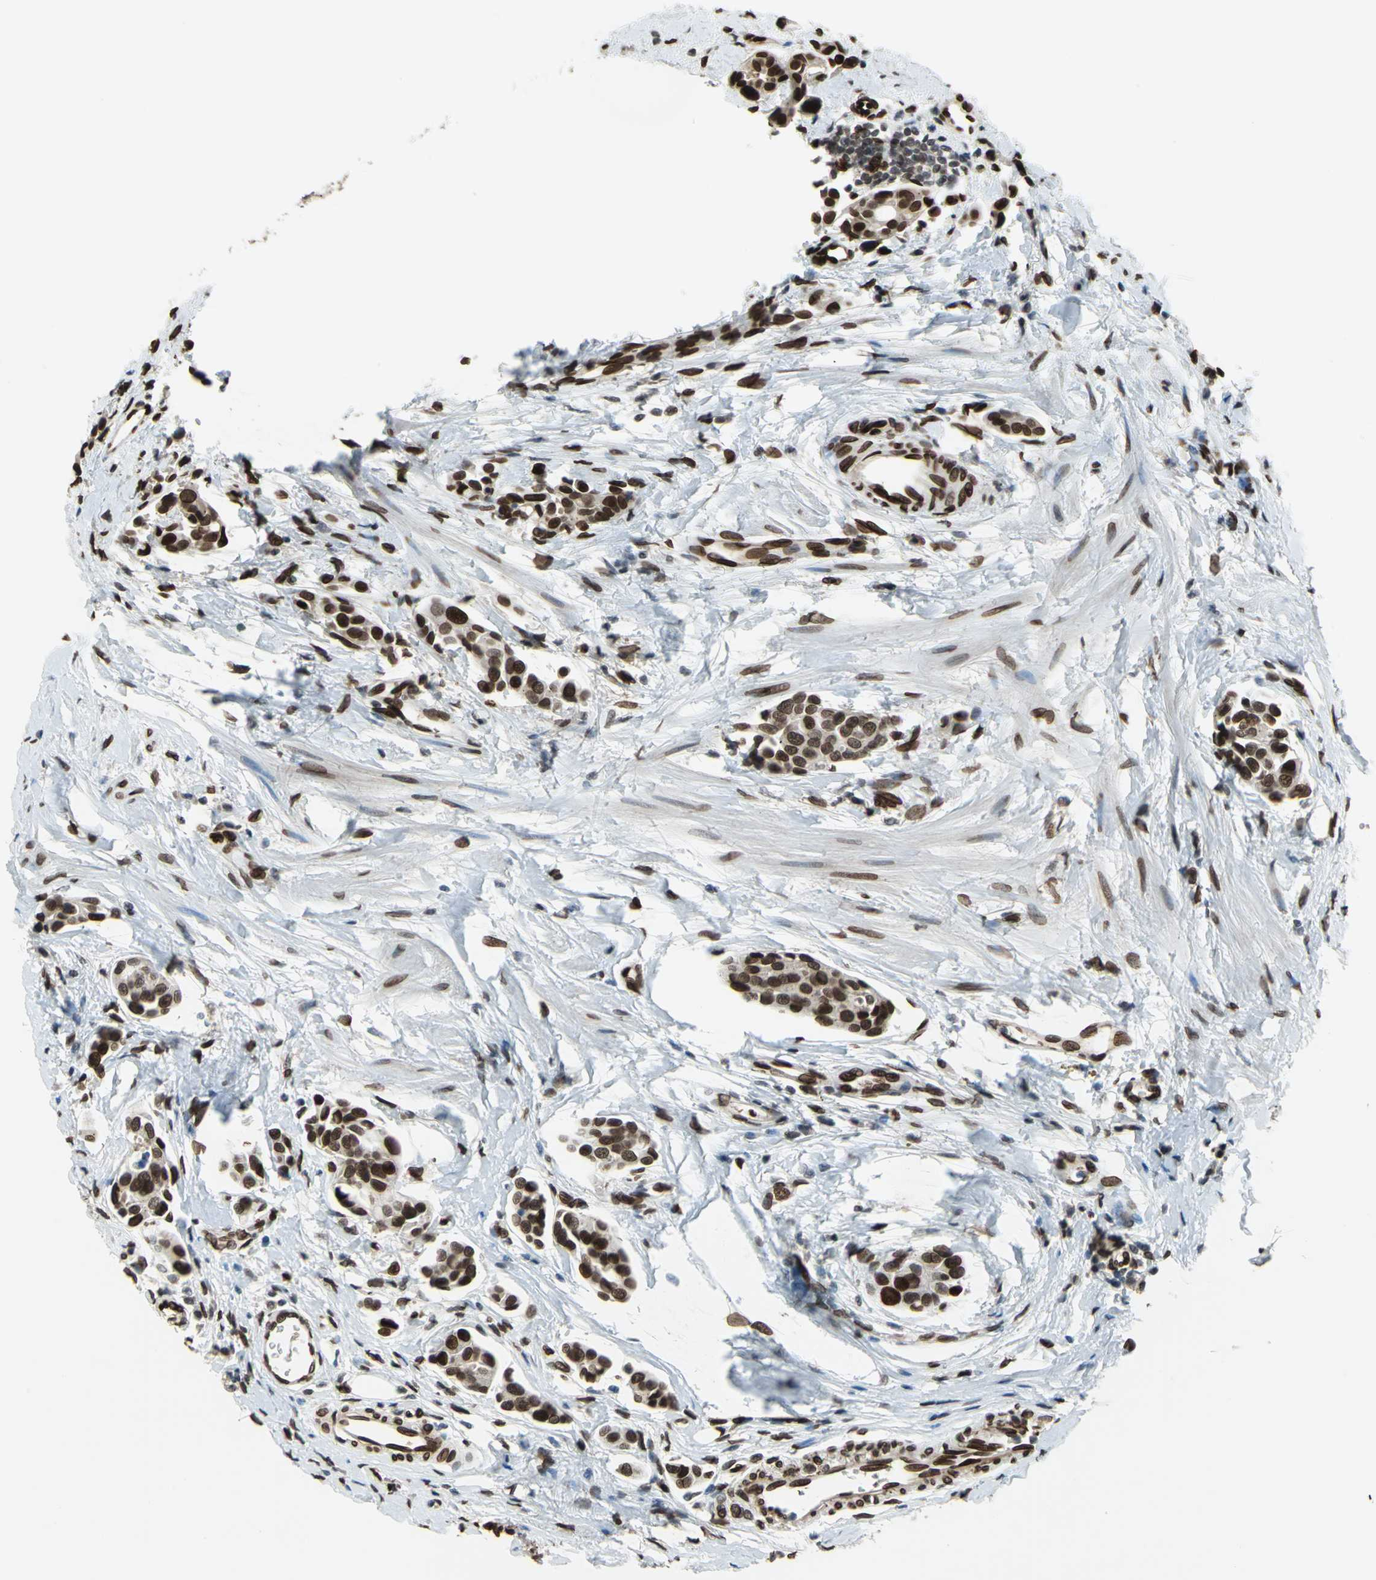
{"staining": {"intensity": "strong", "quantity": ">75%", "location": "nuclear"}, "tissue": "urothelial cancer", "cell_type": "Tumor cells", "image_type": "cancer", "snomed": [{"axis": "morphology", "description": "Urothelial carcinoma, High grade"}, {"axis": "topography", "description": "Urinary bladder"}], "caption": "A histopathology image of human urothelial cancer stained for a protein displays strong nuclear brown staining in tumor cells.", "gene": "ISY1", "patient": {"sex": "male", "age": 78}}